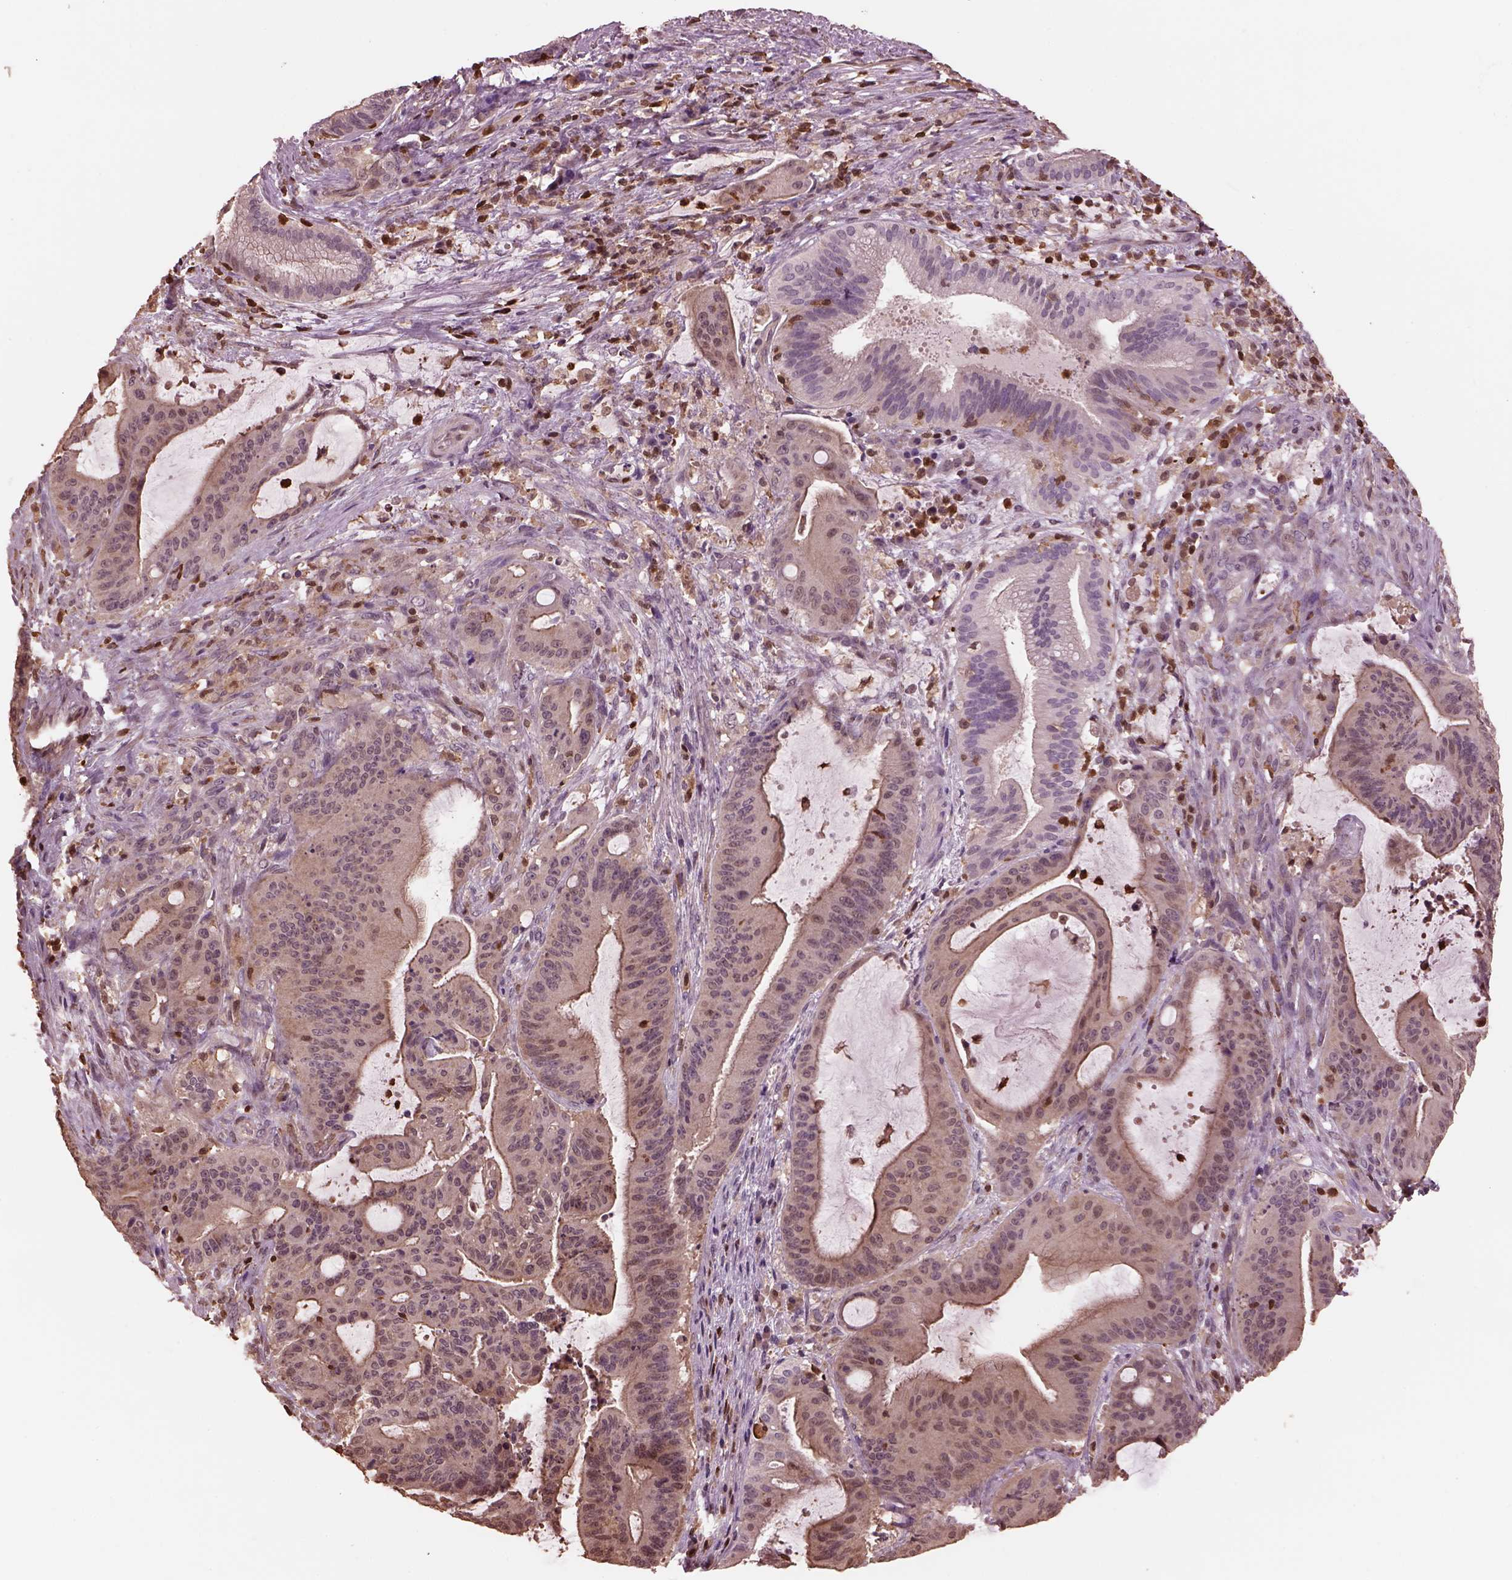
{"staining": {"intensity": "weak", "quantity": ">75%", "location": "cytoplasmic/membranous"}, "tissue": "liver cancer", "cell_type": "Tumor cells", "image_type": "cancer", "snomed": [{"axis": "morphology", "description": "Cholangiocarcinoma"}, {"axis": "topography", "description": "Liver"}], "caption": "IHC image of neoplastic tissue: human liver cancer stained using immunohistochemistry (IHC) demonstrates low levels of weak protein expression localized specifically in the cytoplasmic/membranous of tumor cells, appearing as a cytoplasmic/membranous brown color.", "gene": "IL31RA", "patient": {"sex": "female", "age": 73}}